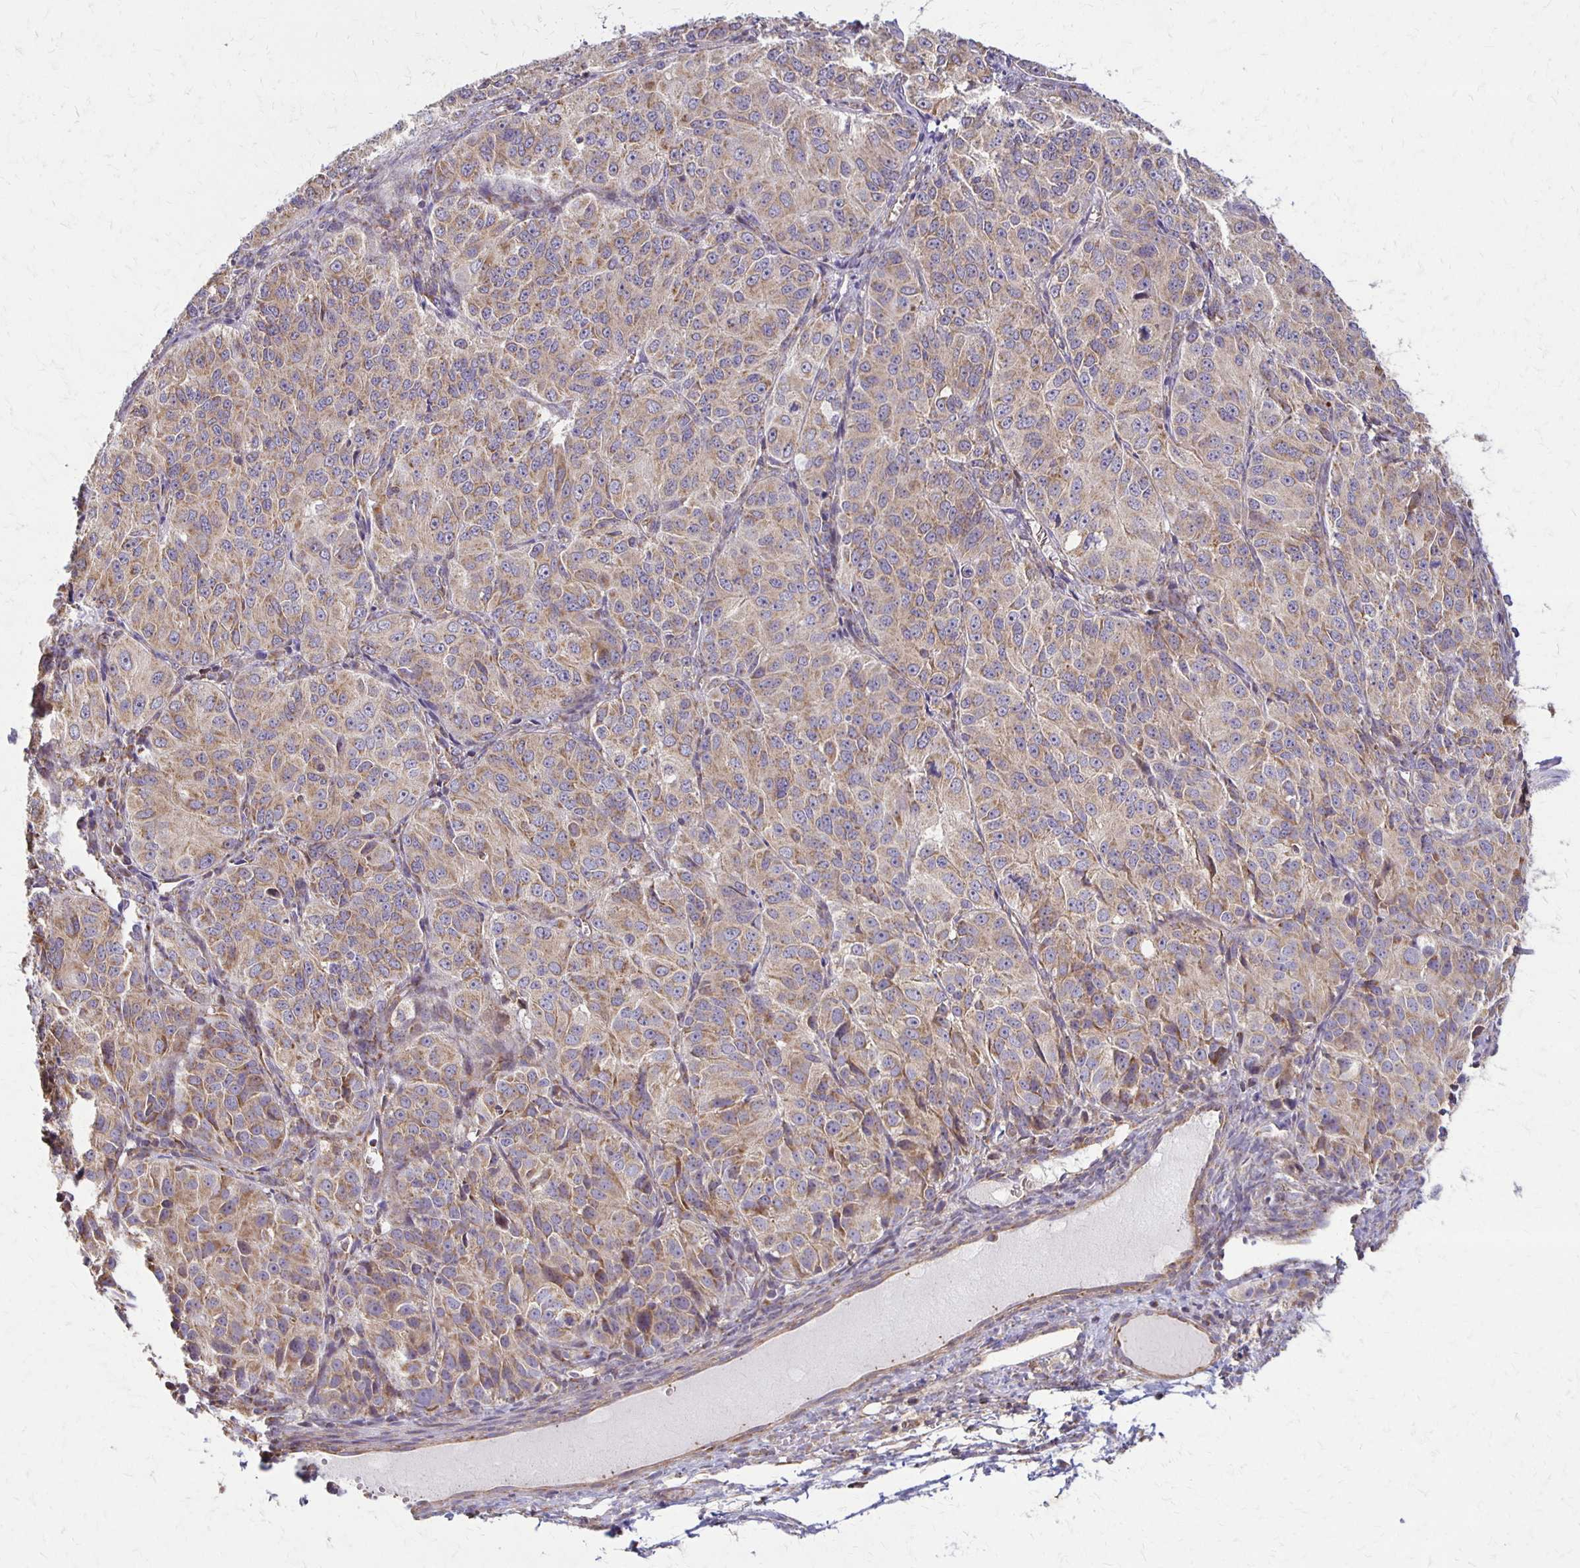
{"staining": {"intensity": "weak", "quantity": "25%-75%", "location": "cytoplasmic/membranous"}, "tissue": "ovarian cancer", "cell_type": "Tumor cells", "image_type": "cancer", "snomed": [{"axis": "morphology", "description": "Carcinoma, endometroid"}, {"axis": "topography", "description": "Ovary"}], "caption": "Ovarian cancer stained with DAB immunohistochemistry (IHC) reveals low levels of weak cytoplasmic/membranous expression in approximately 25%-75% of tumor cells.", "gene": "EIF4EBP2", "patient": {"sex": "female", "age": 51}}